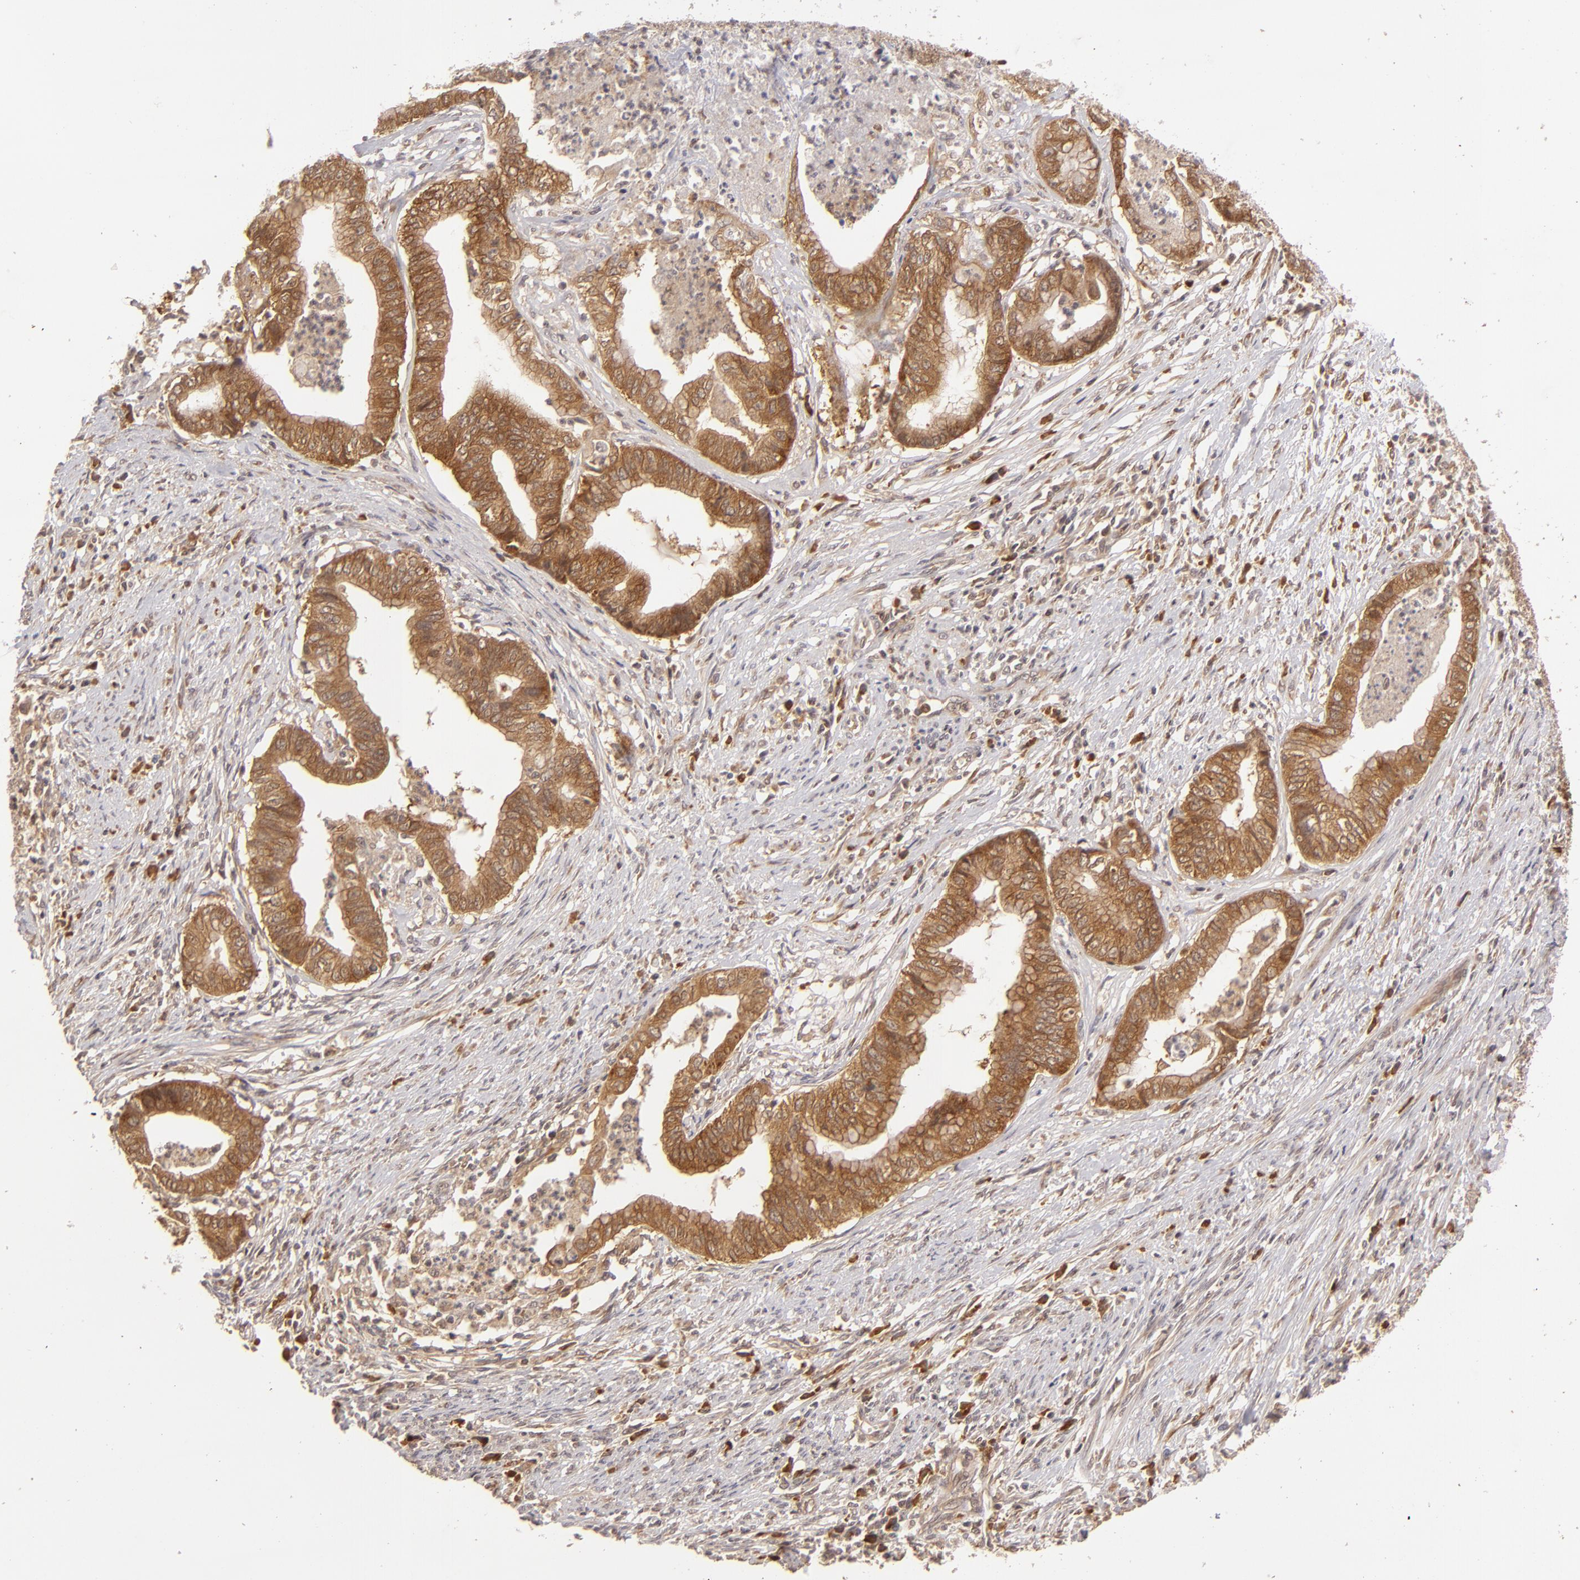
{"staining": {"intensity": "moderate", "quantity": ">75%", "location": "cytoplasmic/membranous"}, "tissue": "endometrial cancer", "cell_type": "Tumor cells", "image_type": "cancer", "snomed": [{"axis": "morphology", "description": "Necrosis, NOS"}, {"axis": "morphology", "description": "Adenocarcinoma, NOS"}, {"axis": "topography", "description": "Endometrium"}], "caption": "This micrograph shows immunohistochemistry staining of human adenocarcinoma (endometrial), with medium moderate cytoplasmic/membranous staining in about >75% of tumor cells.", "gene": "MAPK3", "patient": {"sex": "female", "age": 79}}